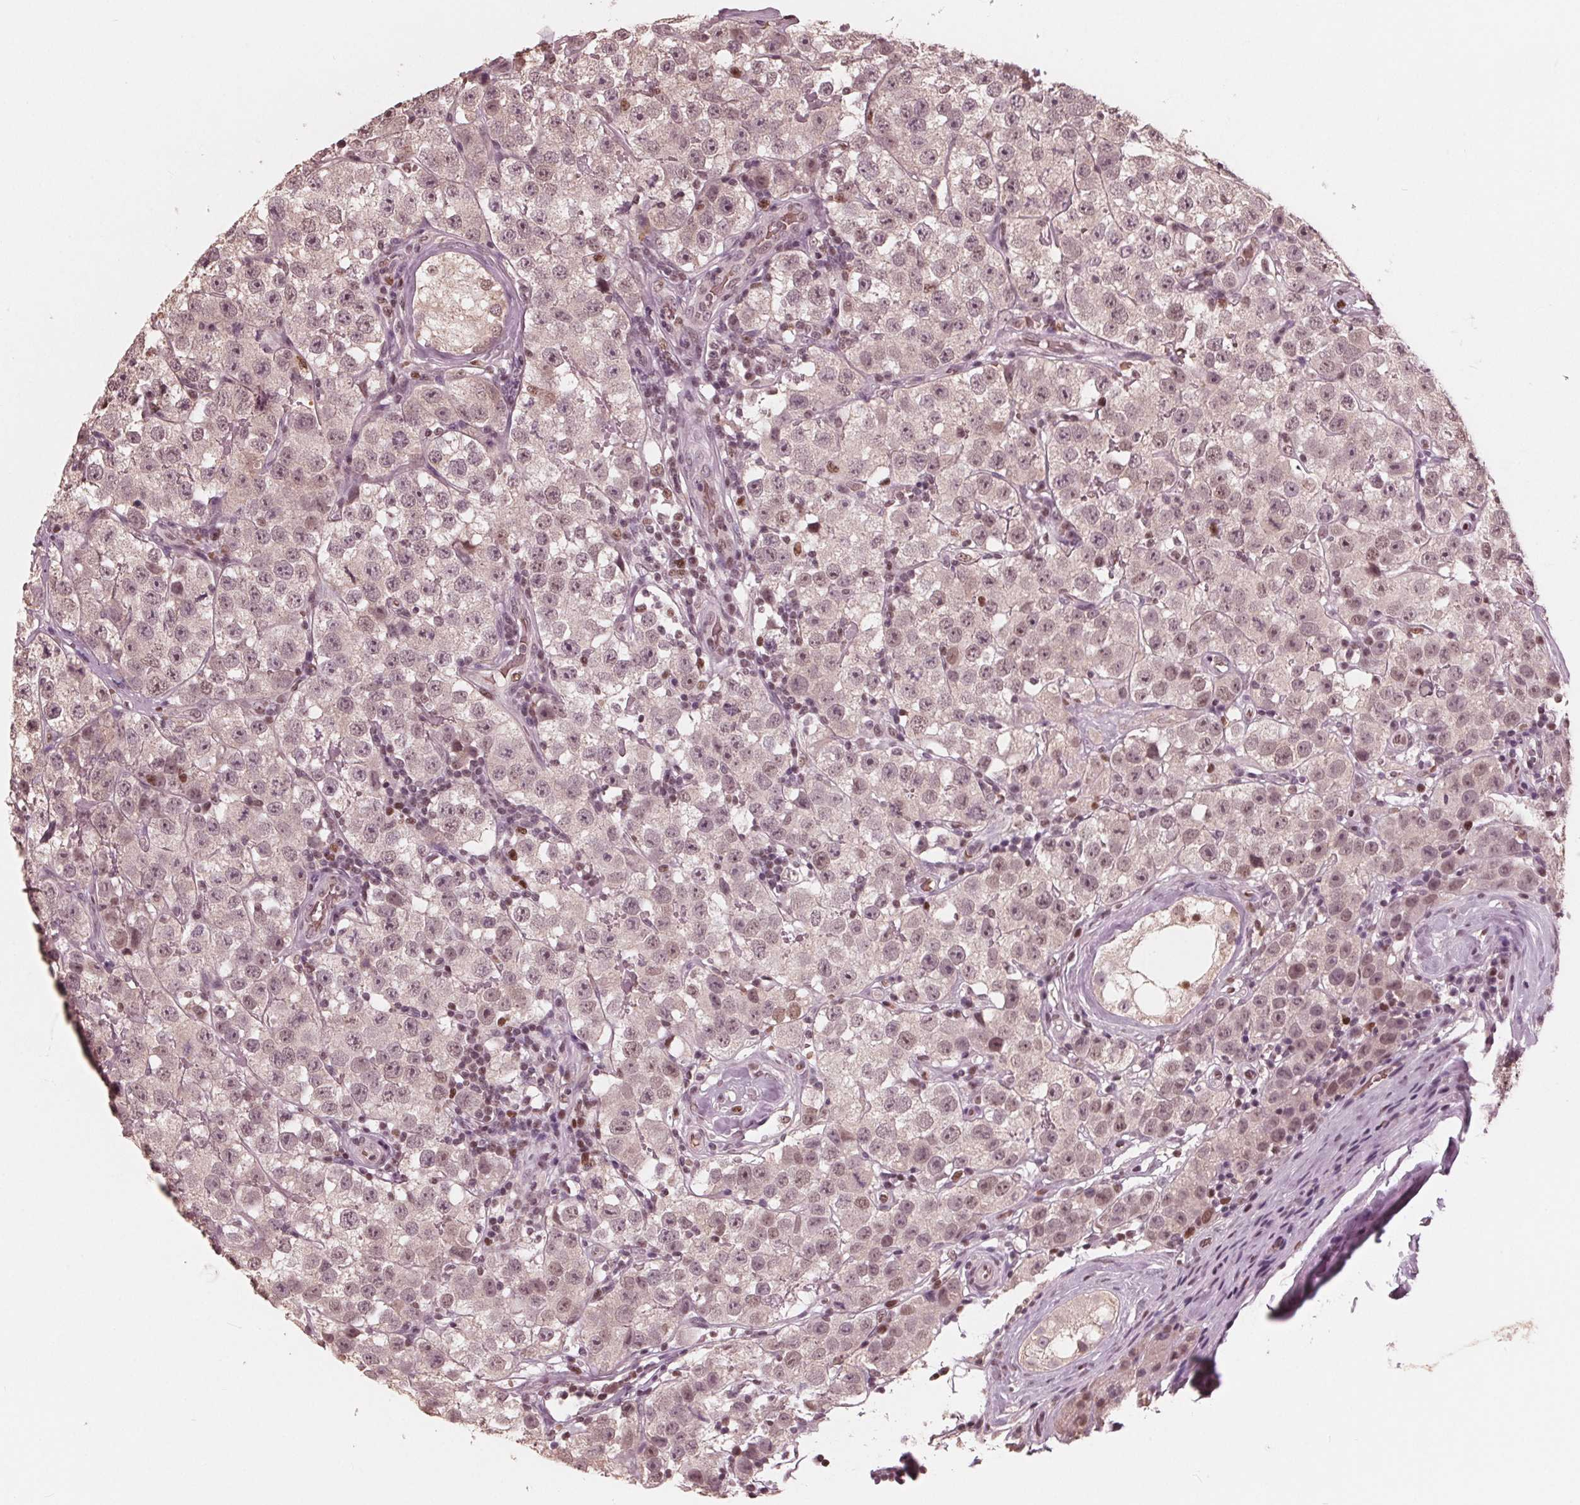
{"staining": {"intensity": "weak", "quantity": "<25%", "location": "nuclear"}, "tissue": "testis cancer", "cell_type": "Tumor cells", "image_type": "cancer", "snomed": [{"axis": "morphology", "description": "Seminoma, NOS"}, {"axis": "topography", "description": "Testis"}], "caption": "The micrograph exhibits no significant staining in tumor cells of seminoma (testis).", "gene": "HIRIP3", "patient": {"sex": "male", "age": 34}}